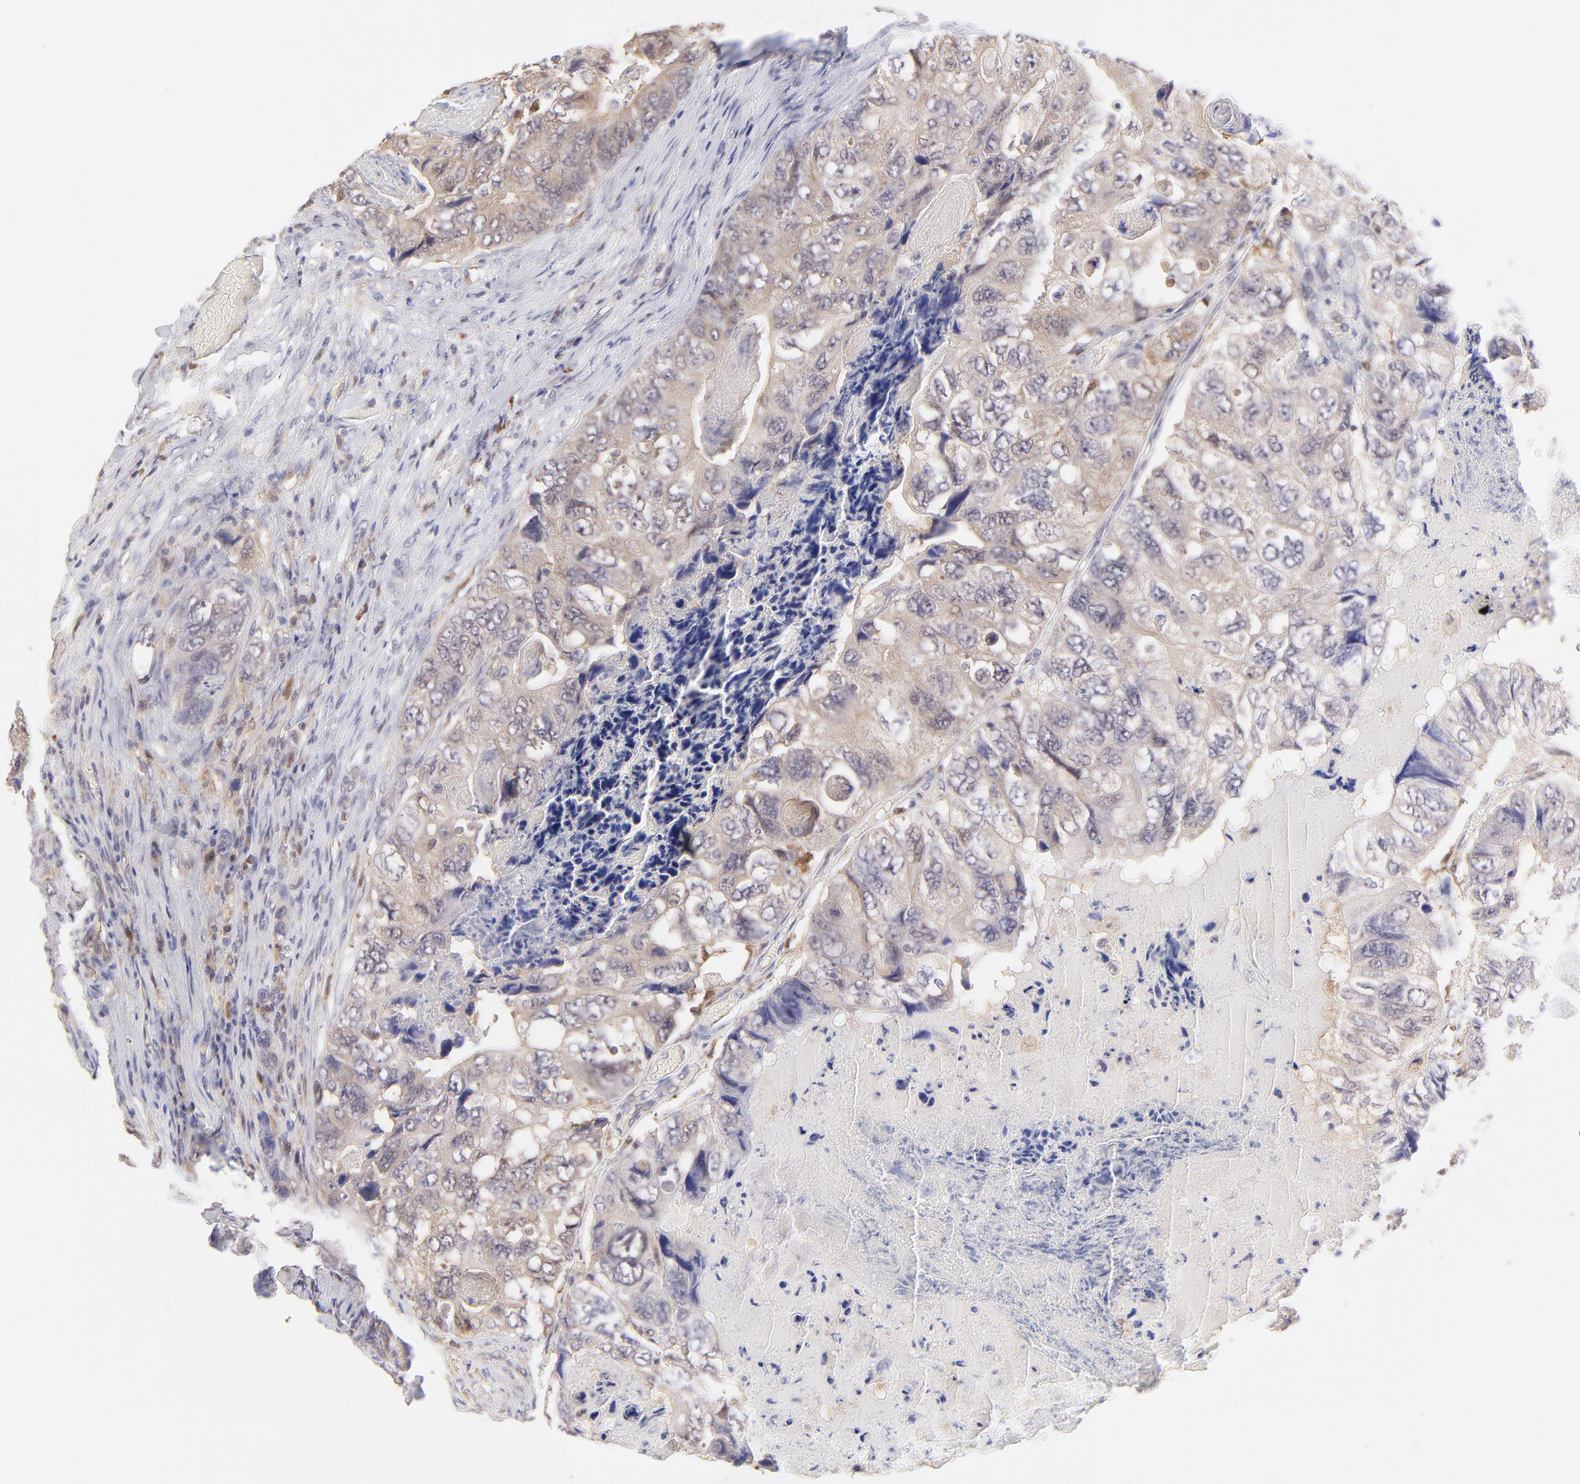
{"staining": {"intensity": "weak", "quantity": ">75%", "location": "cytoplasmic/membranous"}, "tissue": "colorectal cancer", "cell_type": "Tumor cells", "image_type": "cancer", "snomed": [{"axis": "morphology", "description": "Adenocarcinoma, NOS"}, {"axis": "topography", "description": "Rectum"}], "caption": "The image reveals a brown stain indicating the presence of a protein in the cytoplasmic/membranous of tumor cells in colorectal cancer.", "gene": "HYAL1", "patient": {"sex": "female", "age": 82}}